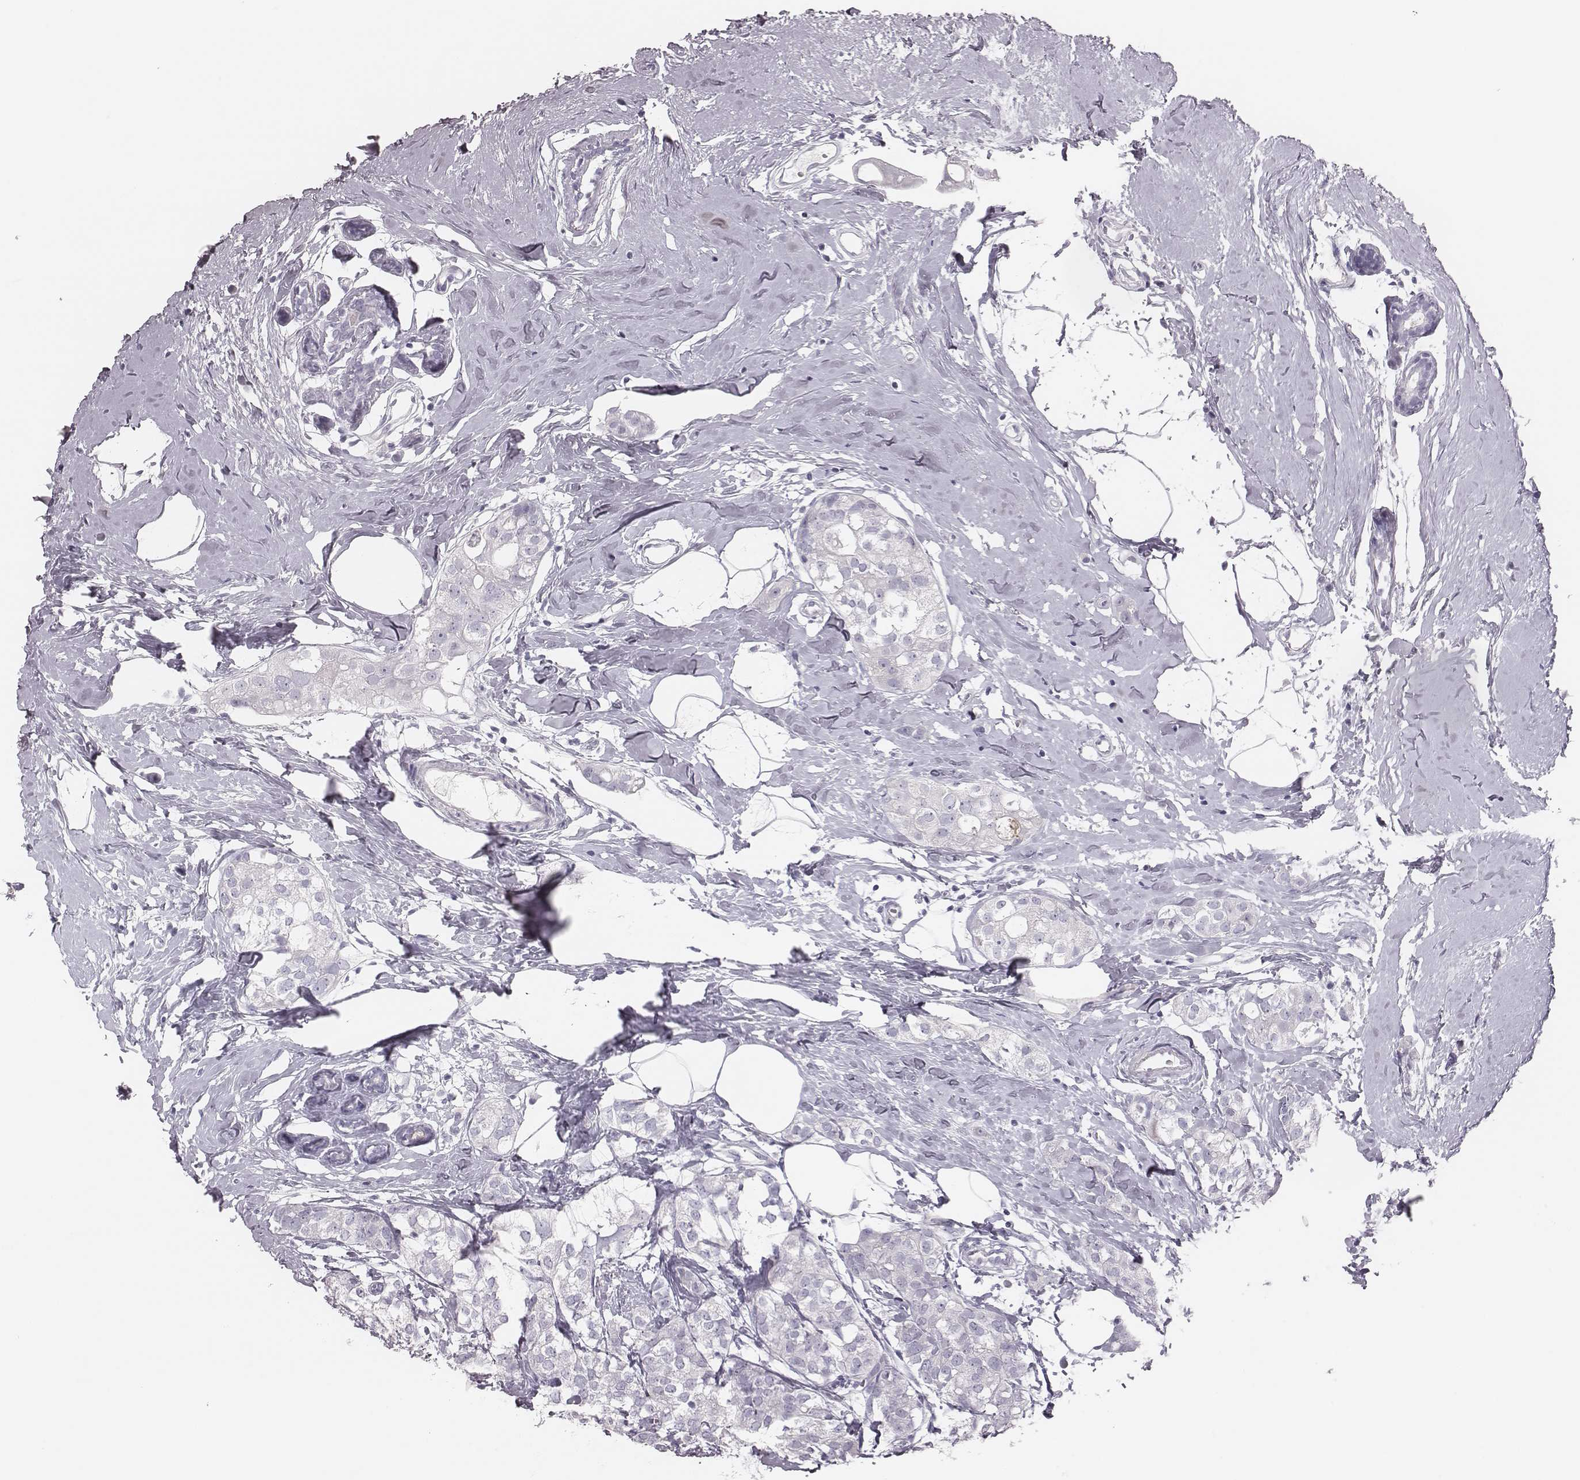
{"staining": {"intensity": "negative", "quantity": "none", "location": "none"}, "tissue": "breast cancer", "cell_type": "Tumor cells", "image_type": "cancer", "snomed": [{"axis": "morphology", "description": "Duct carcinoma"}, {"axis": "topography", "description": "Breast"}], "caption": "An immunohistochemistry histopathology image of breast cancer (intraductal carcinoma) is shown. There is no staining in tumor cells of breast cancer (intraductal carcinoma). (IHC, brightfield microscopy, high magnification).", "gene": "CSH1", "patient": {"sex": "female", "age": 40}}